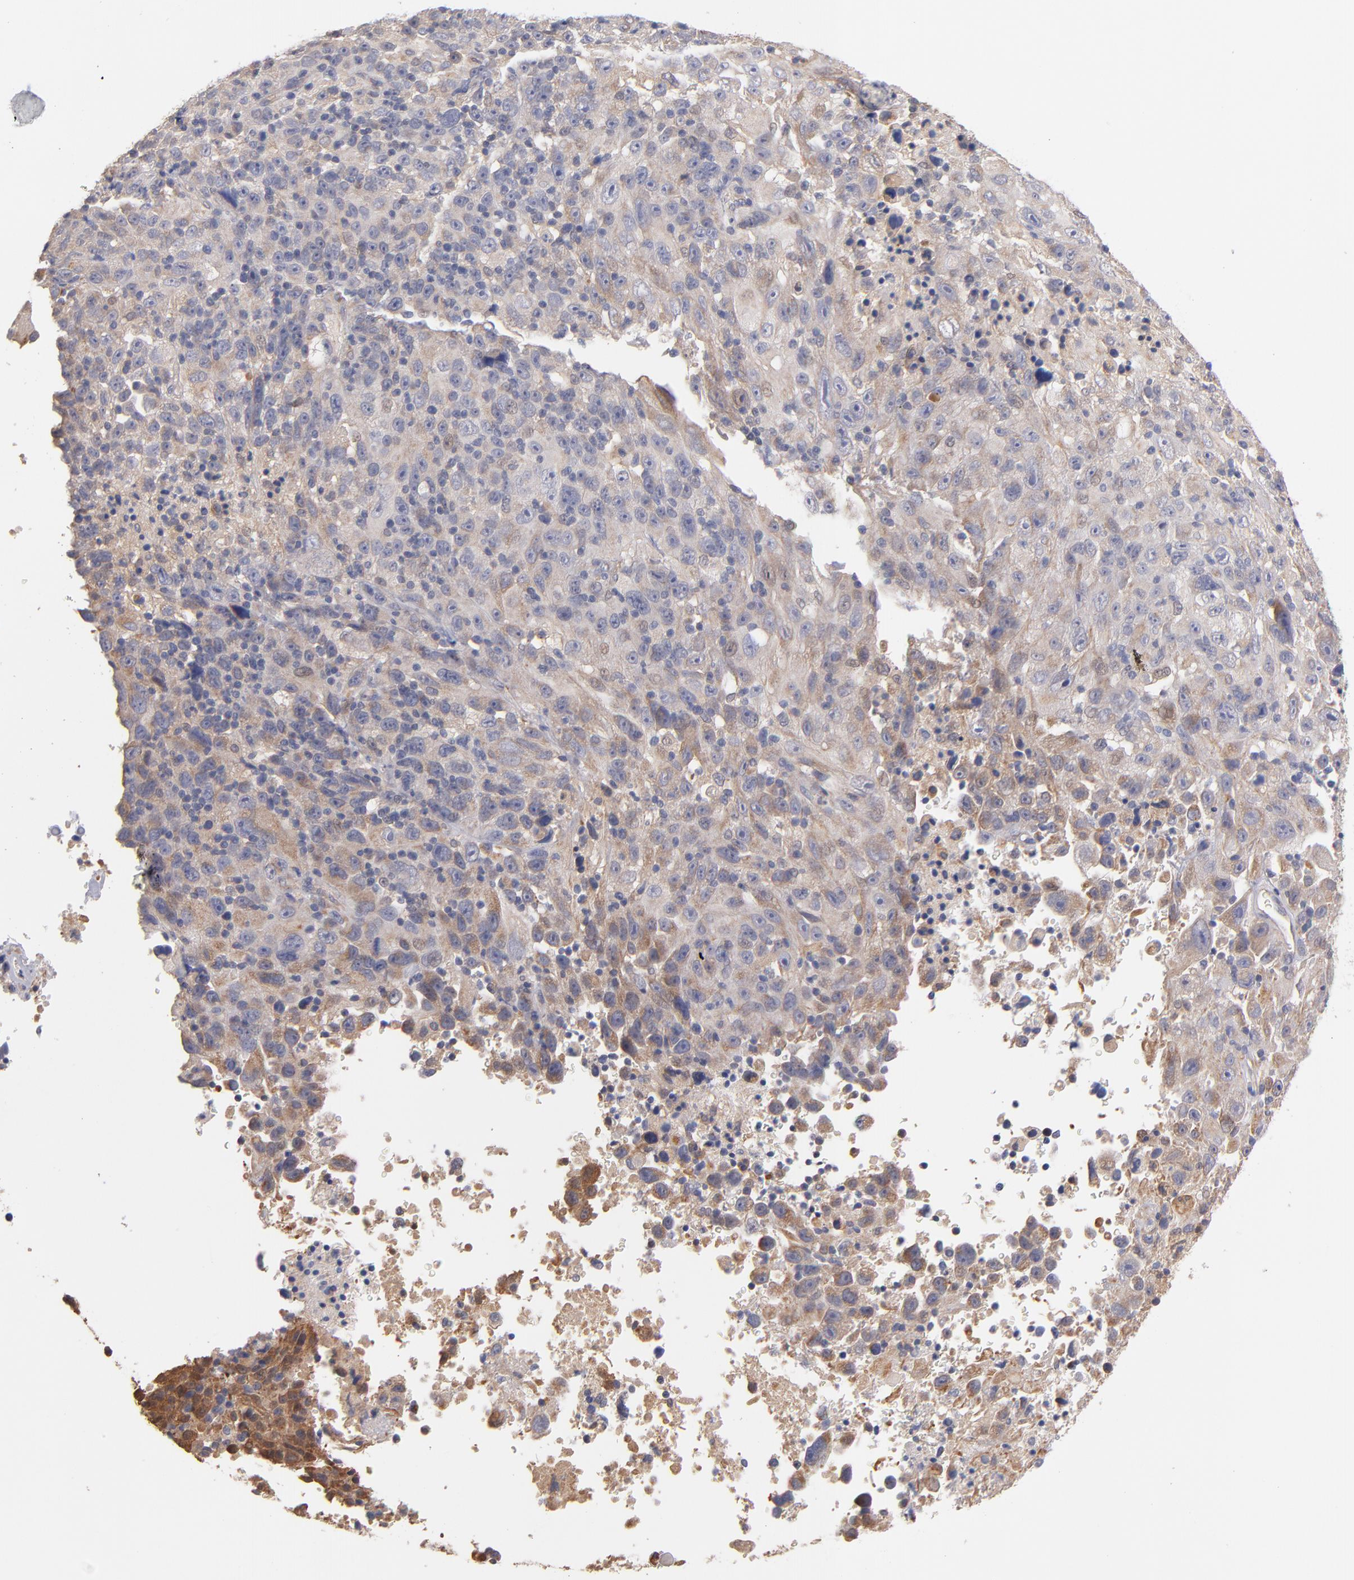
{"staining": {"intensity": "moderate", "quantity": "25%-75%", "location": "cytoplasmic/membranous"}, "tissue": "melanoma", "cell_type": "Tumor cells", "image_type": "cancer", "snomed": [{"axis": "morphology", "description": "Malignant melanoma, Metastatic site"}, {"axis": "topography", "description": "Cerebral cortex"}], "caption": "Protein staining reveals moderate cytoplasmic/membranous staining in approximately 25%-75% of tumor cells in malignant melanoma (metastatic site).", "gene": "GMFG", "patient": {"sex": "female", "age": 52}}